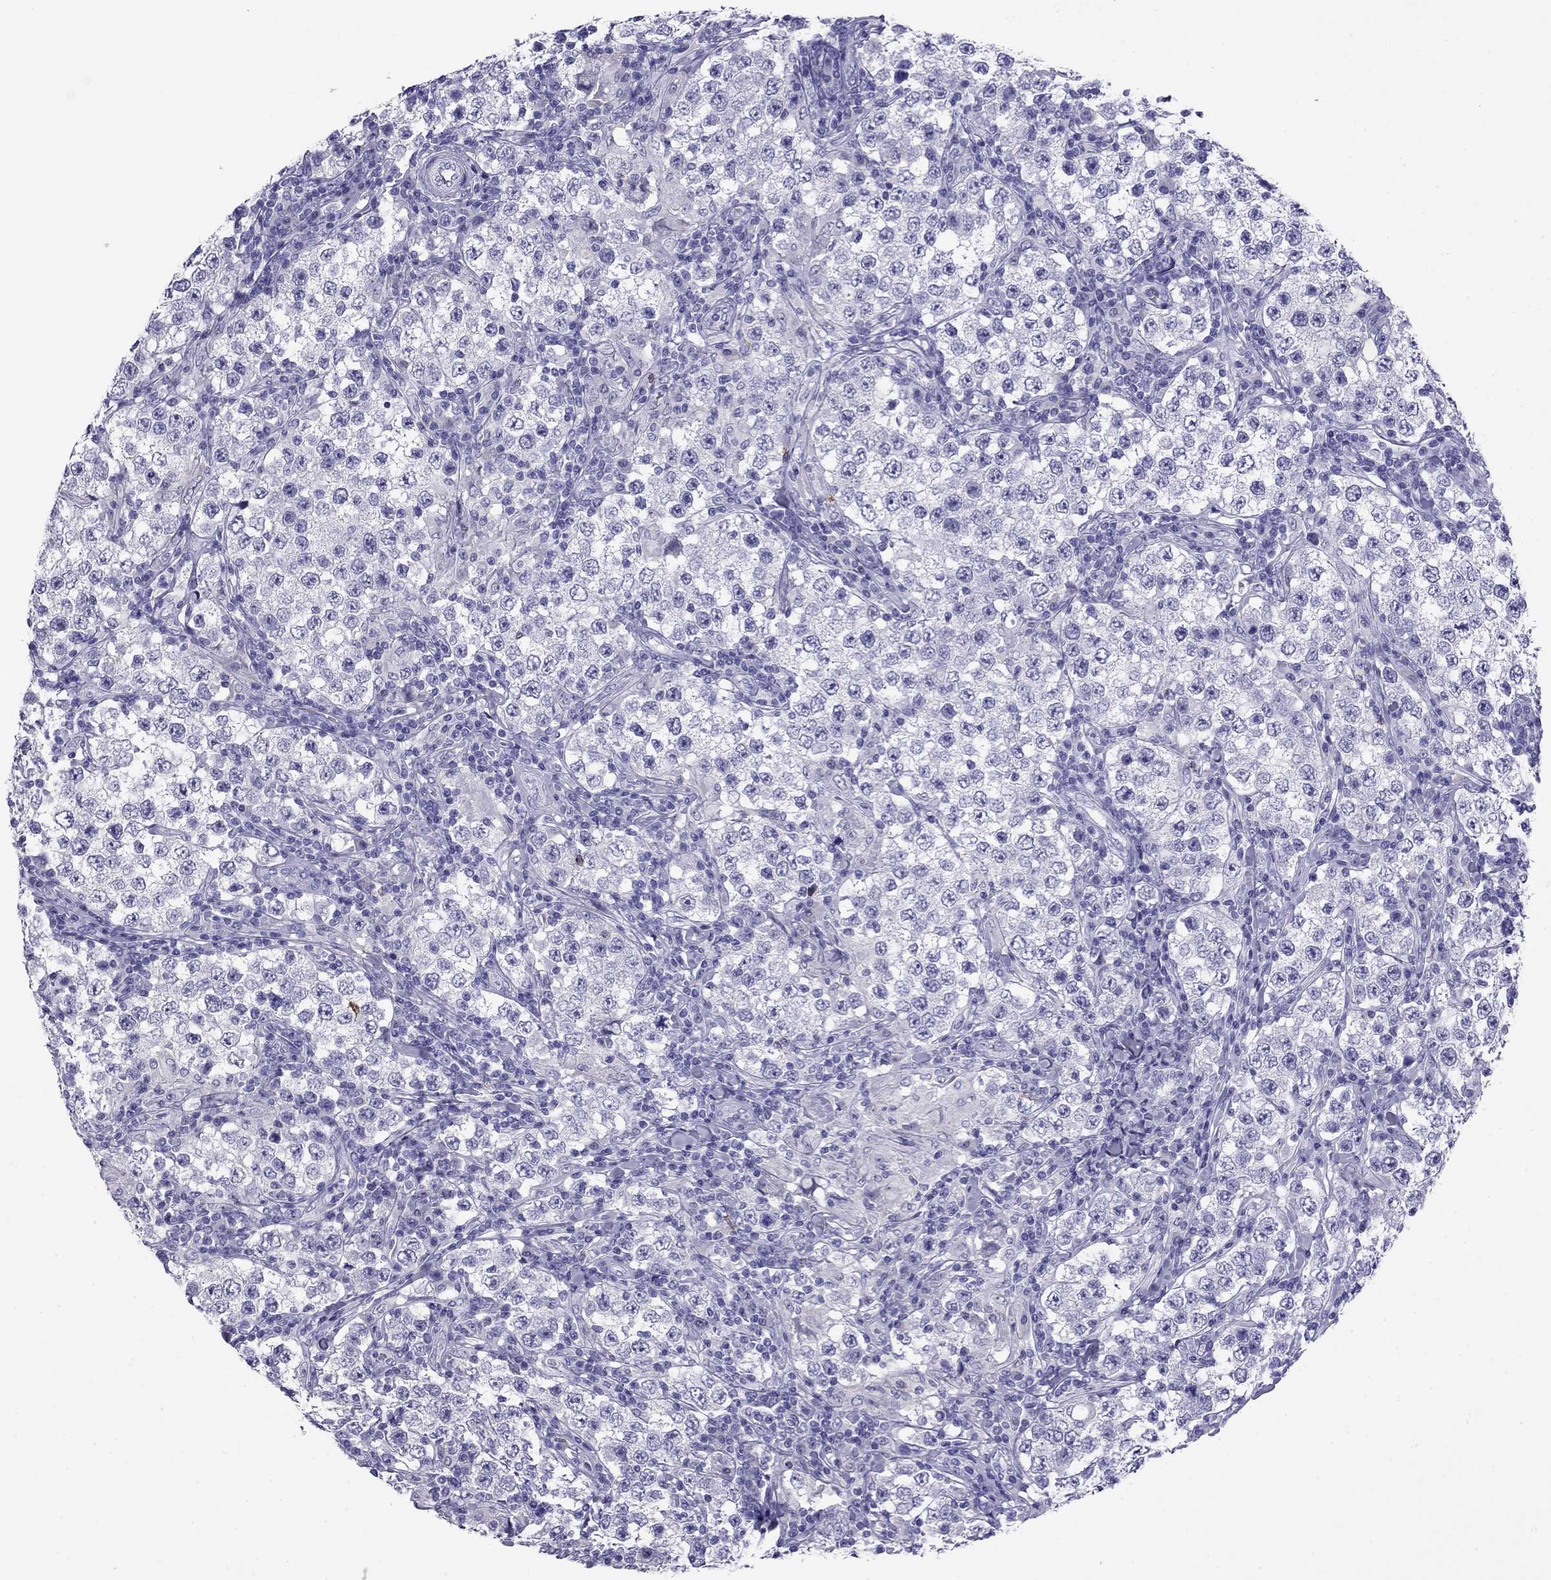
{"staining": {"intensity": "negative", "quantity": "none", "location": "none"}, "tissue": "testis cancer", "cell_type": "Tumor cells", "image_type": "cancer", "snomed": [{"axis": "morphology", "description": "Seminoma, NOS"}, {"axis": "morphology", "description": "Carcinoma, Embryonal, NOS"}, {"axis": "topography", "description": "Testis"}], "caption": "IHC image of testis seminoma stained for a protein (brown), which demonstrates no positivity in tumor cells.", "gene": "ODF4", "patient": {"sex": "male", "age": 41}}